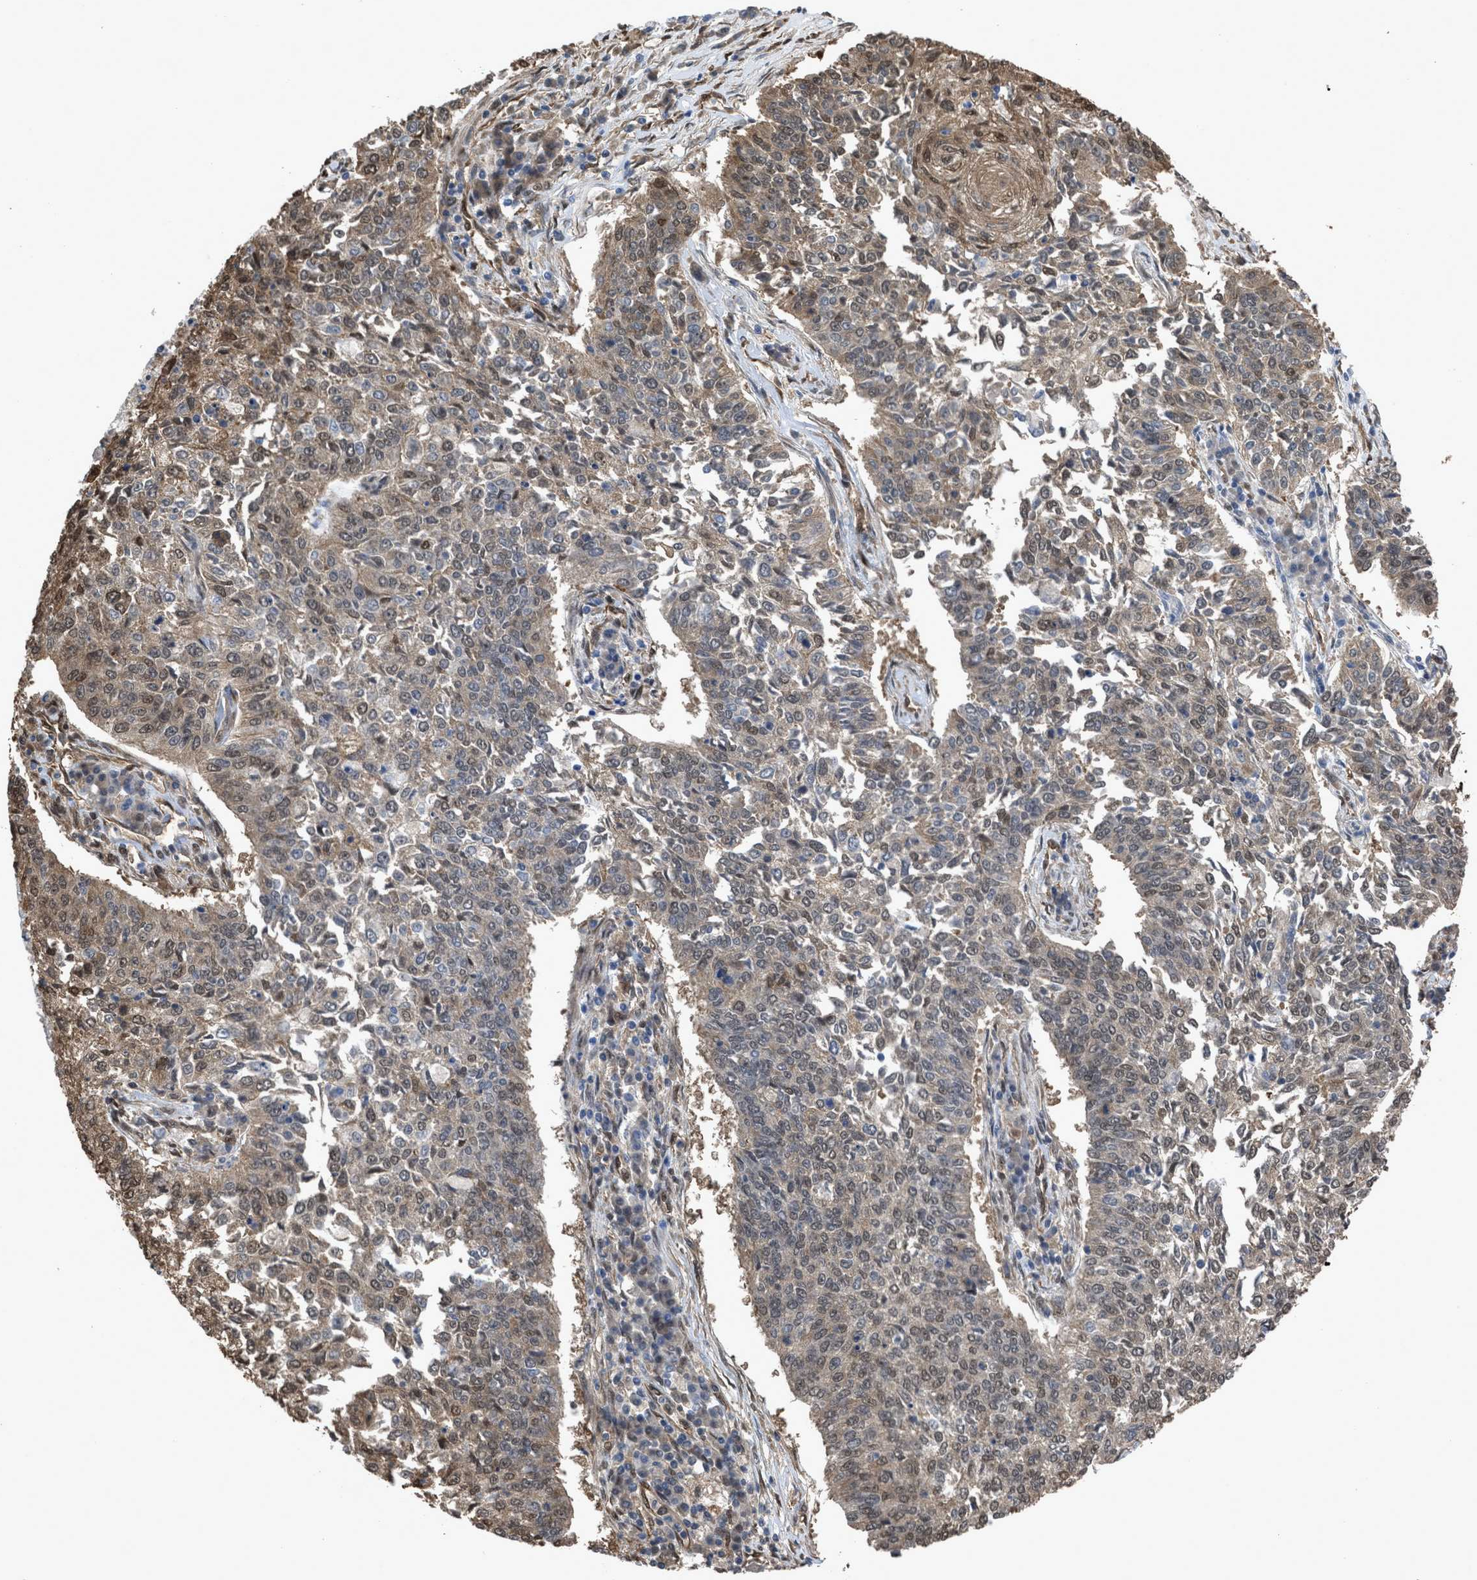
{"staining": {"intensity": "moderate", "quantity": "25%-75%", "location": "cytoplasmic/membranous,nuclear"}, "tissue": "lung cancer", "cell_type": "Tumor cells", "image_type": "cancer", "snomed": [{"axis": "morphology", "description": "Normal tissue, NOS"}, {"axis": "morphology", "description": "Squamous cell carcinoma, NOS"}, {"axis": "topography", "description": "Cartilage tissue"}, {"axis": "topography", "description": "Bronchus"}, {"axis": "topography", "description": "Lung"}], "caption": "Immunohistochemistry of human lung squamous cell carcinoma reveals medium levels of moderate cytoplasmic/membranous and nuclear staining in about 25%-75% of tumor cells.", "gene": "YWHAG", "patient": {"sex": "female", "age": 49}}